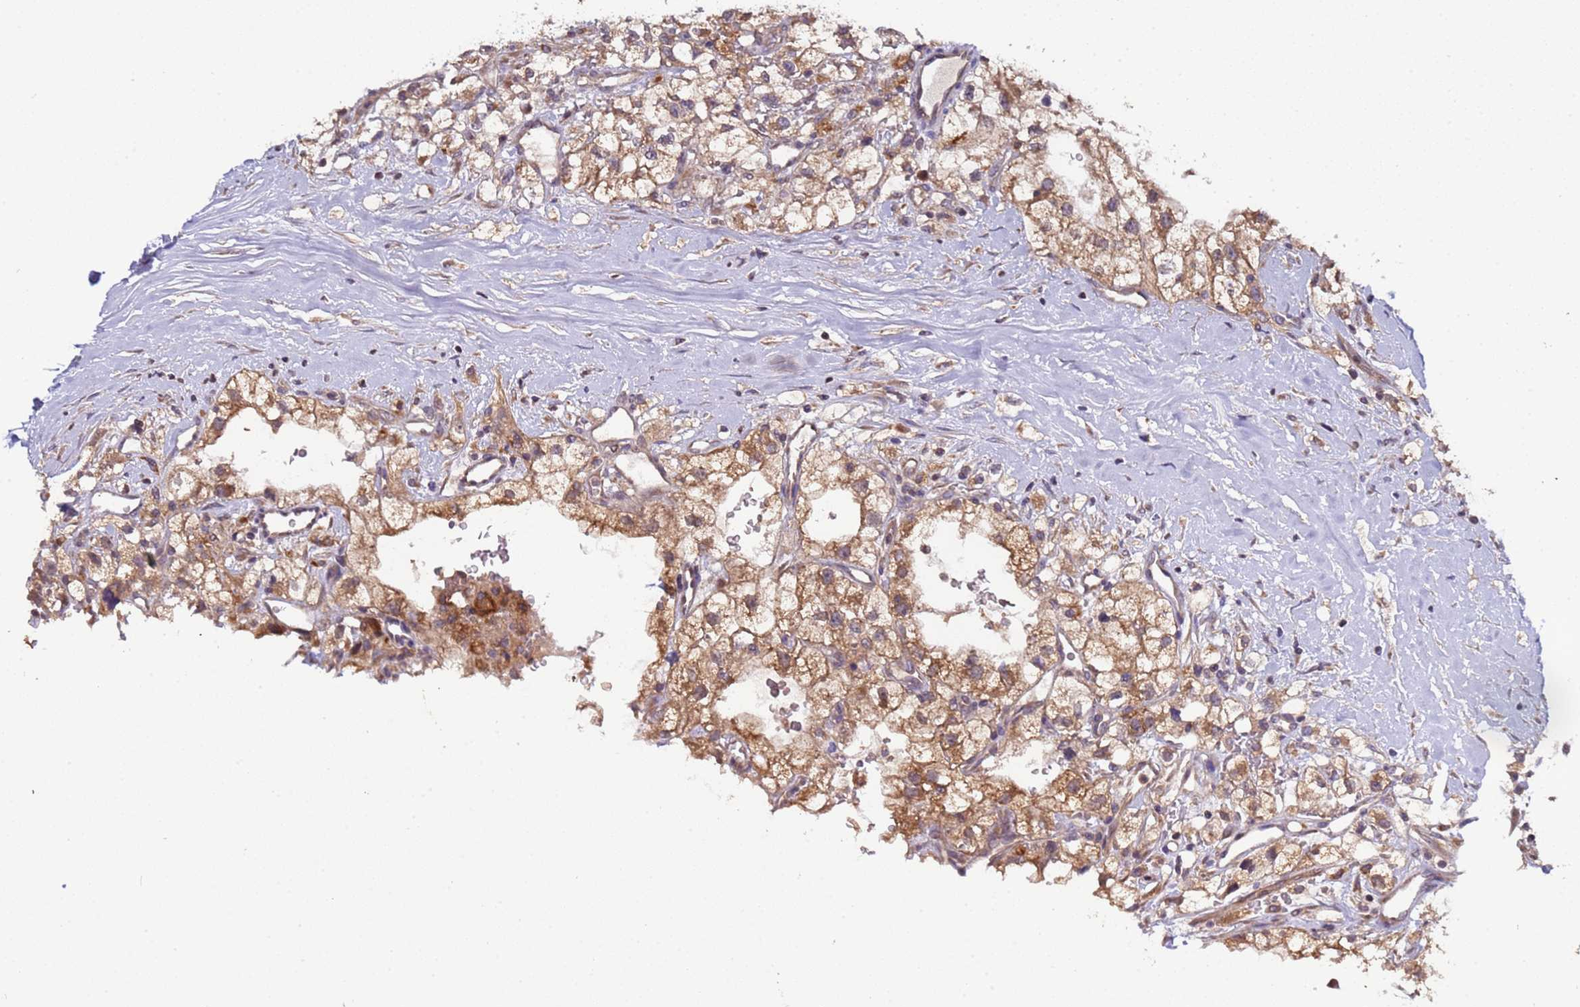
{"staining": {"intensity": "moderate", "quantity": ">75%", "location": "cytoplasmic/membranous"}, "tissue": "renal cancer", "cell_type": "Tumor cells", "image_type": "cancer", "snomed": [{"axis": "morphology", "description": "Adenocarcinoma, NOS"}, {"axis": "topography", "description": "Kidney"}], "caption": "Tumor cells reveal moderate cytoplasmic/membranous staining in approximately >75% of cells in adenocarcinoma (renal). (DAB (3,3'-diaminobenzidine) = brown stain, brightfield microscopy at high magnification).", "gene": "ELMOD2", "patient": {"sex": "male", "age": 59}}